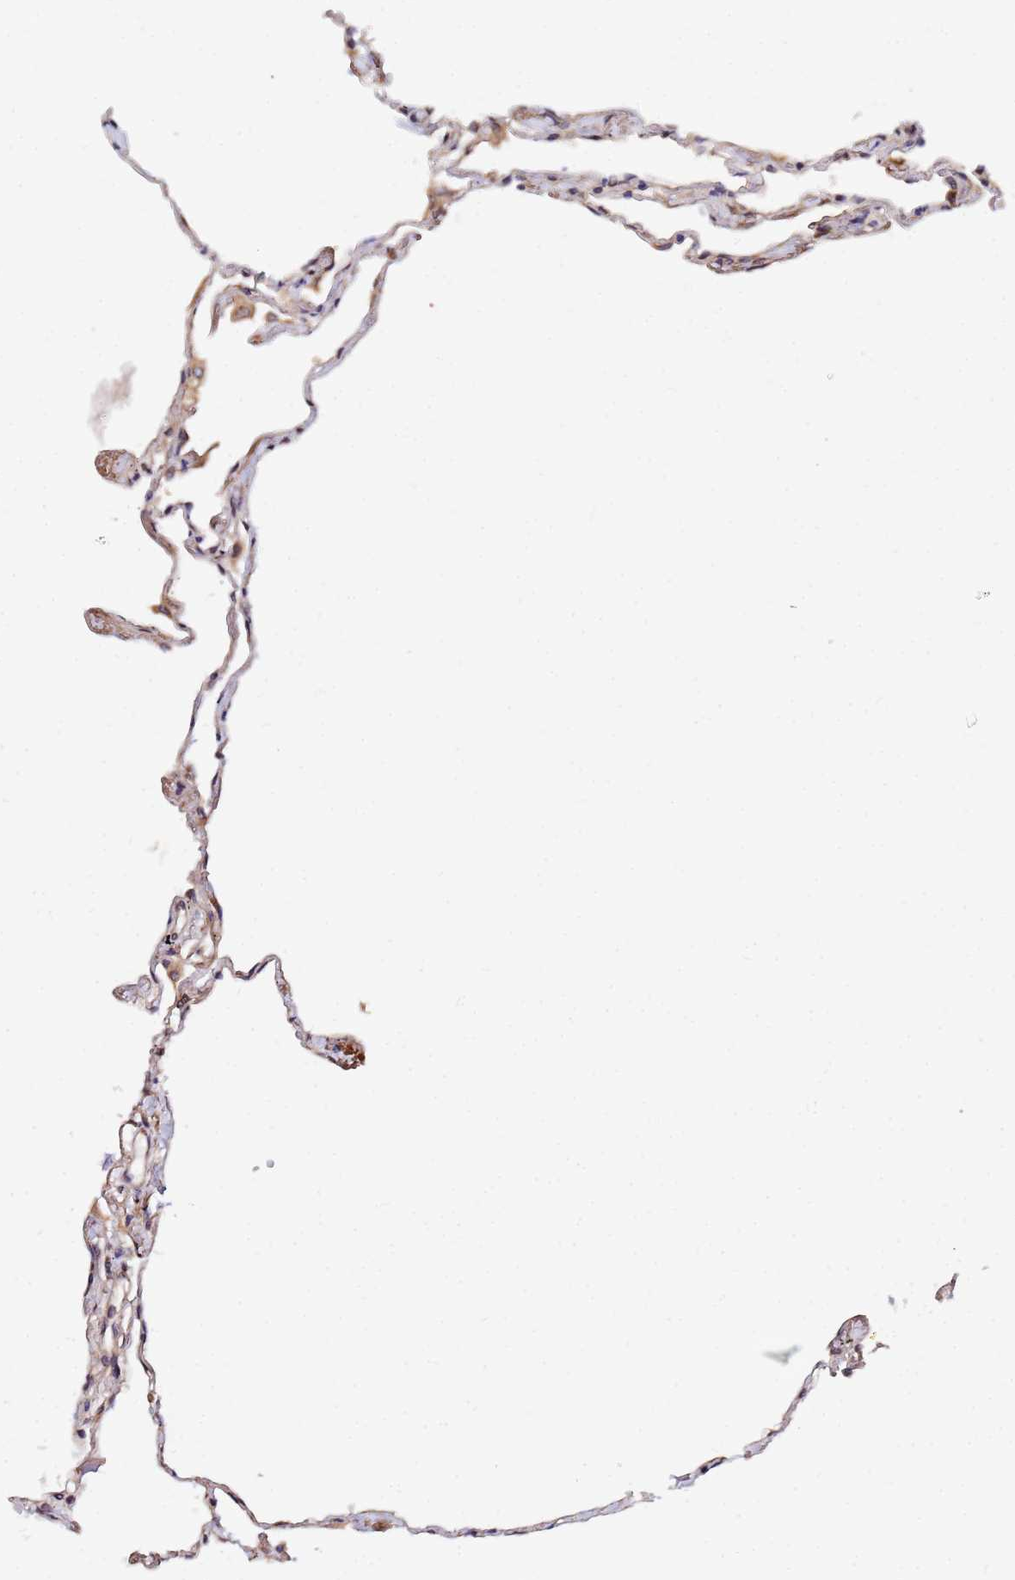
{"staining": {"intensity": "weak", "quantity": "25%-75%", "location": "cytoplasmic/membranous"}, "tissue": "lung", "cell_type": "Alveolar cells", "image_type": "normal", "snomed": [{"axis": "morphology", "description": "Normal tissue, NOS"}, {"axis": "topography", "description": "Lung"}], "caption": "A low amount of weak cytoplasmic/membranous staining is identified in approximately 25%-75% of alveolar cells in unremarkable lung. (brown staining indicates protein expression, while blue staining denotes nuclei).", "gene": "UNC93B1", "patient": {"sex": "female", "age": 67}}